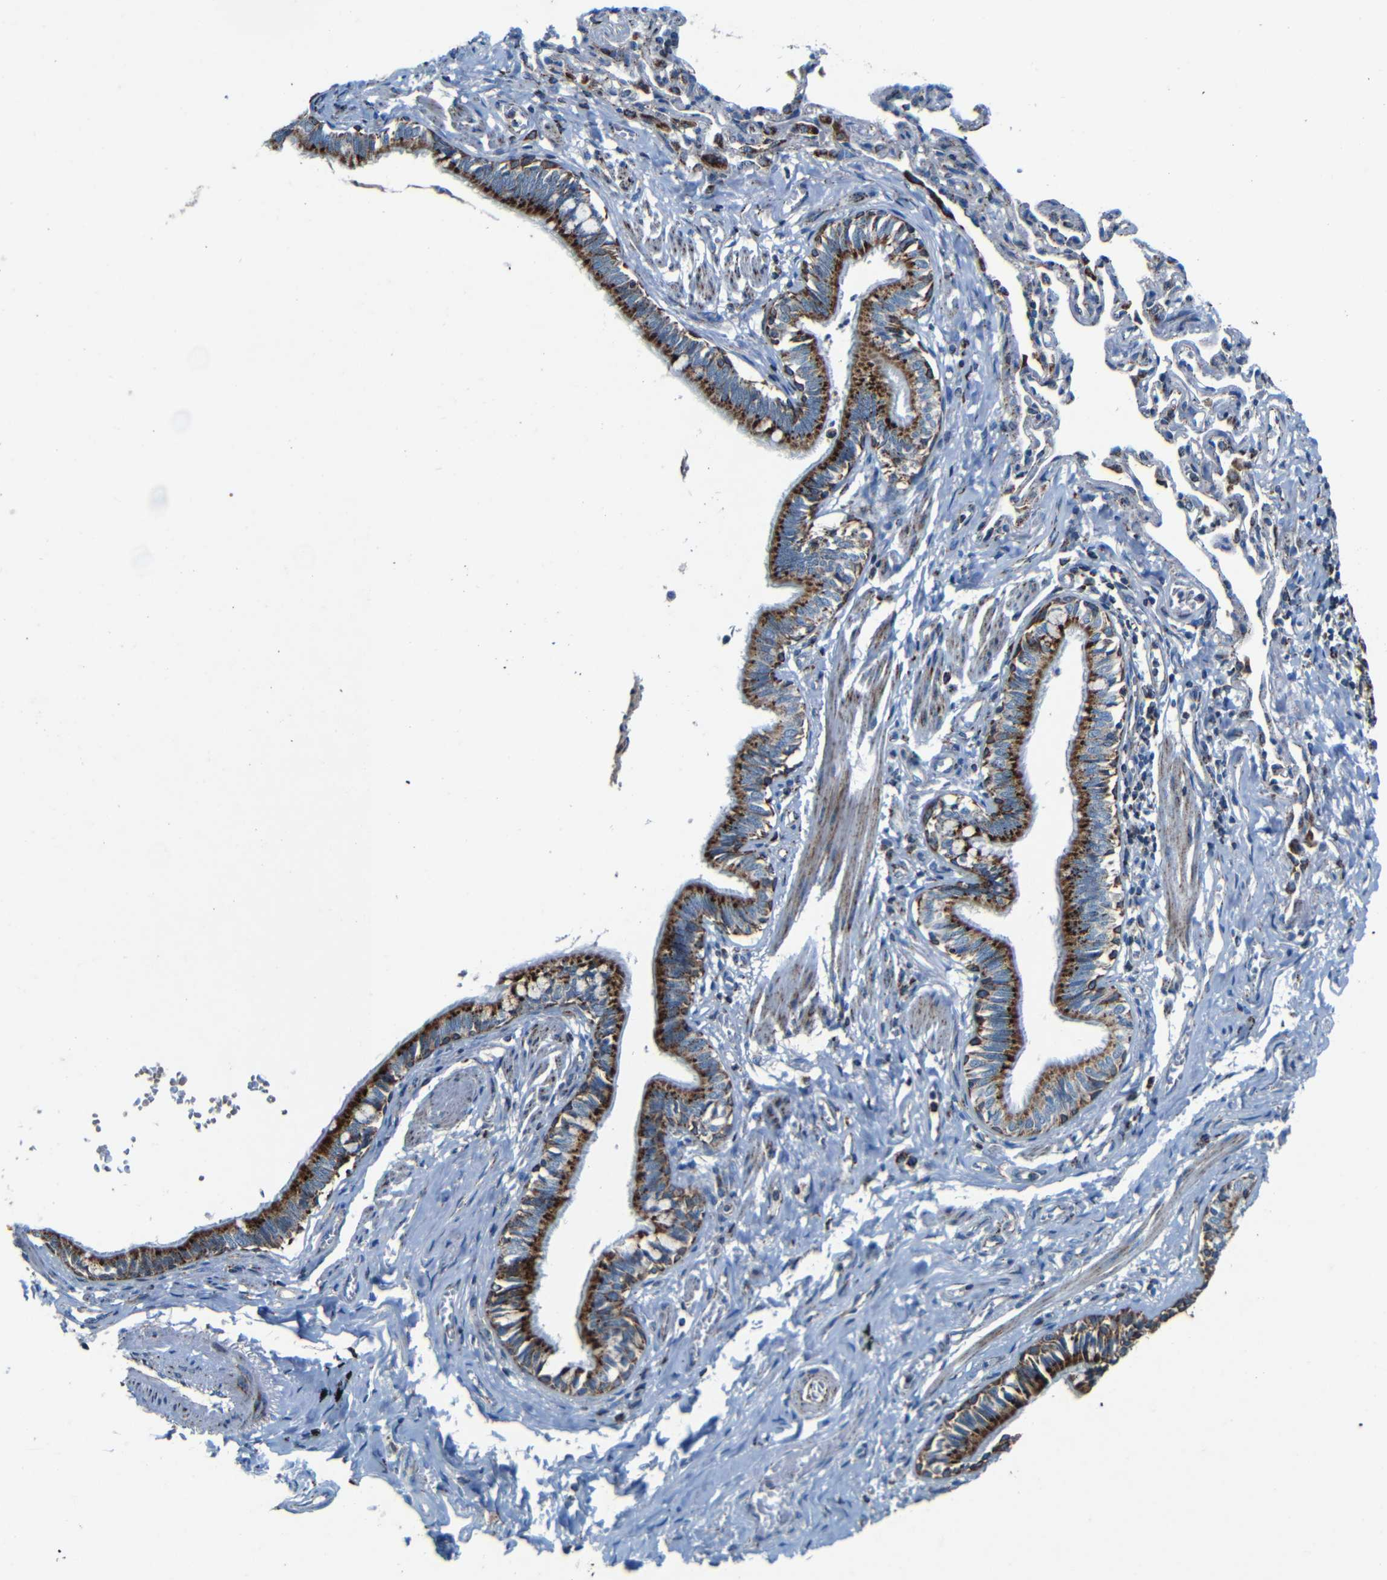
{"staining": {"intensity": "strong", "quantity": ">75%", "location": "cytoplasmic/membranous"}, "tissue": "bronchus", "cell_type": "Respiratory epithelial cells", "image_type": "normal", "snomed": [{"axis": "morphology", "description": "Normal tissue, NOS"}, {"axis": "topography", "description": "Bronchus"}, {"axis": "topography", "description": "Lung"}], "caption": "Protein expression analysis of benign bronchus displays strong cytoplasmic/membranous expression in about >75% of respiratory epithelial cells. (DAB (3,3'-diaminobenzidine) IHC with brightfield microscopy, high magnification).", "gene": "WSCD2", "patient": {"sex": "male", "age": 64}}